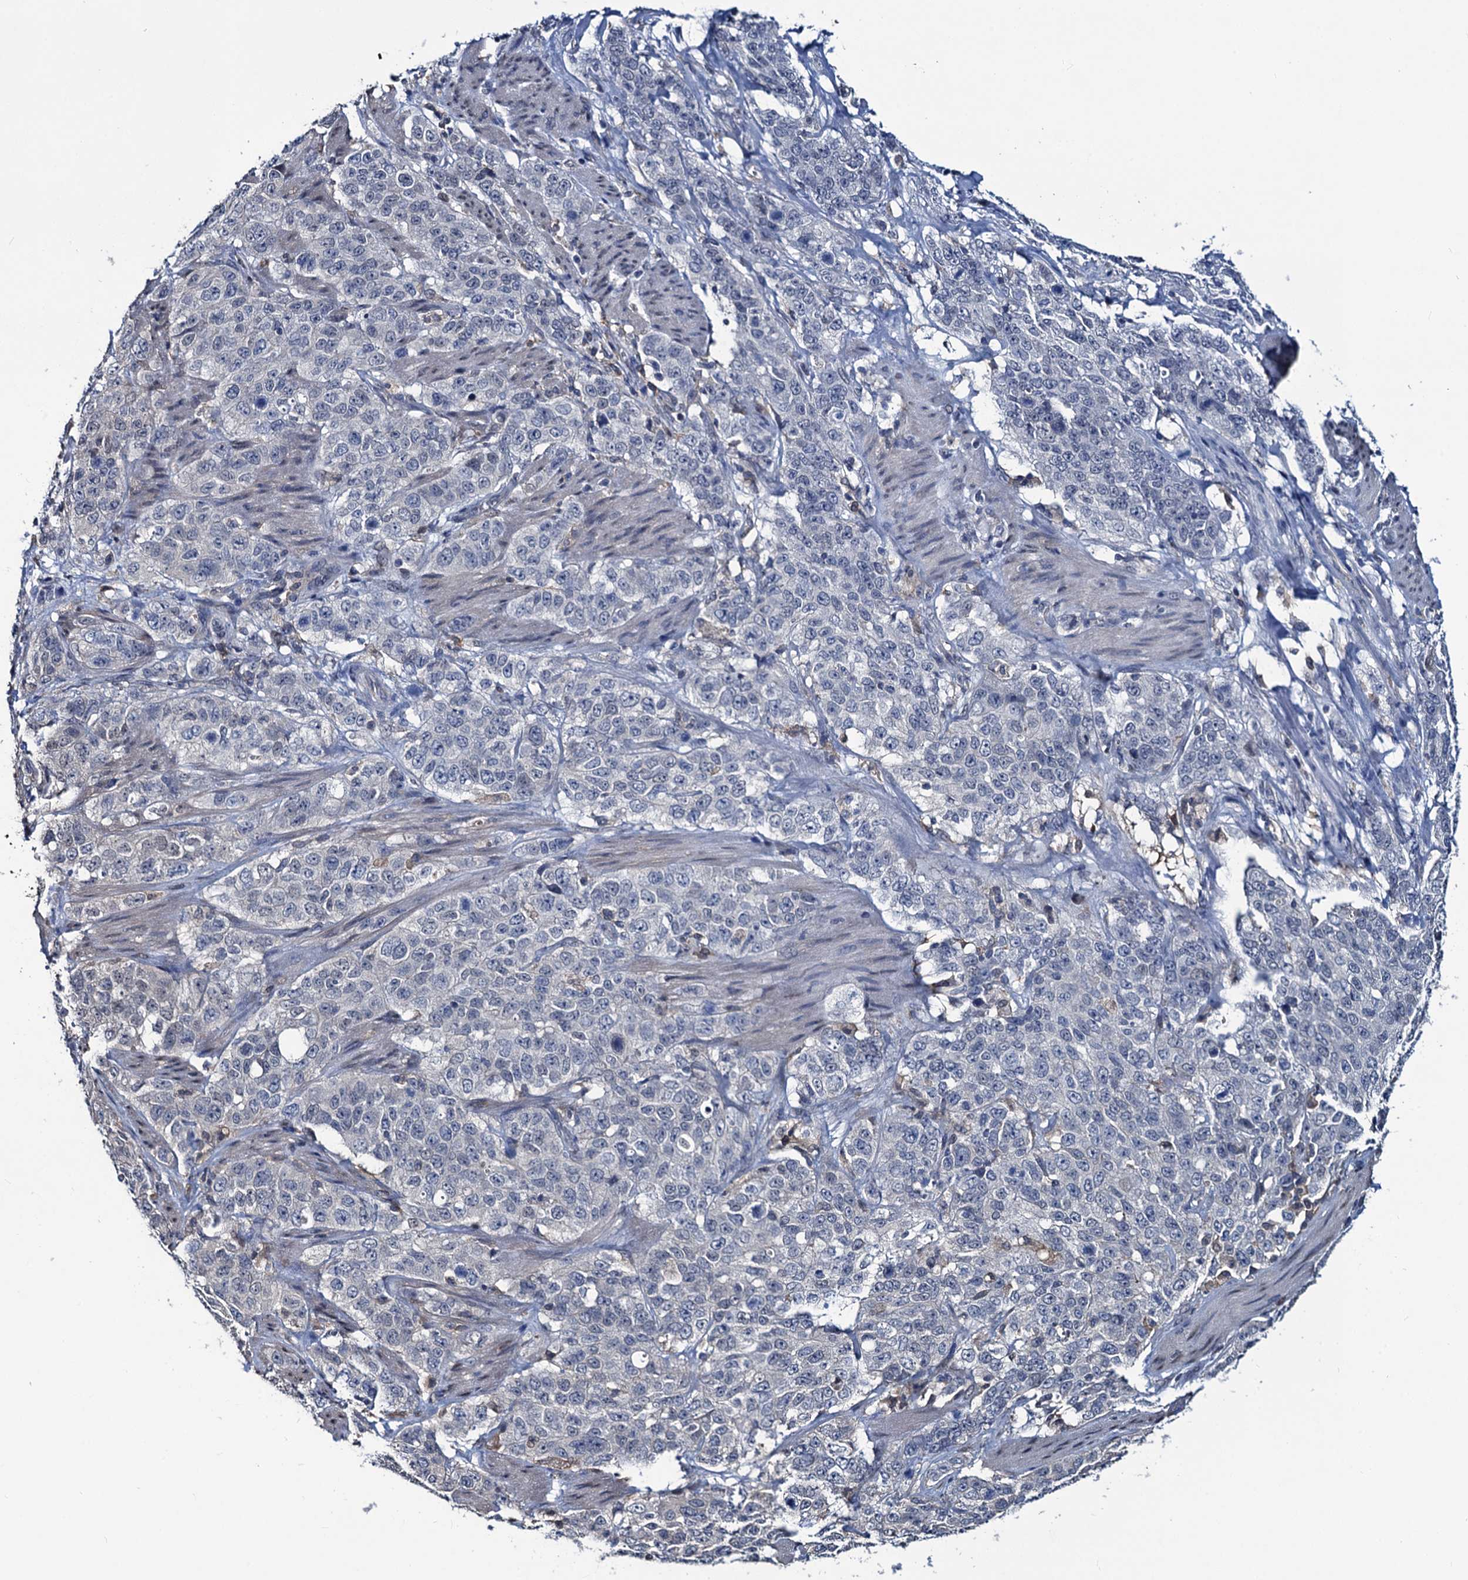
{"staining": {"intensity": "negative", "quantity": "none", "location": "none"}, "tissue": "stomach cancer", "cell_type": "Tumor cells", "image_type": "cancer", "snomed": [{"axis": "morphology", "description": "Adenocarcinoma, NOS"}, {"axis": "topography", "description": "Stomach"}], "caption": "Tumor cells show no significant expression in stomach cancer (adenocarcinoma).", "gene": "RTKN2", "patient": {"sex": "male", "age": 48}}